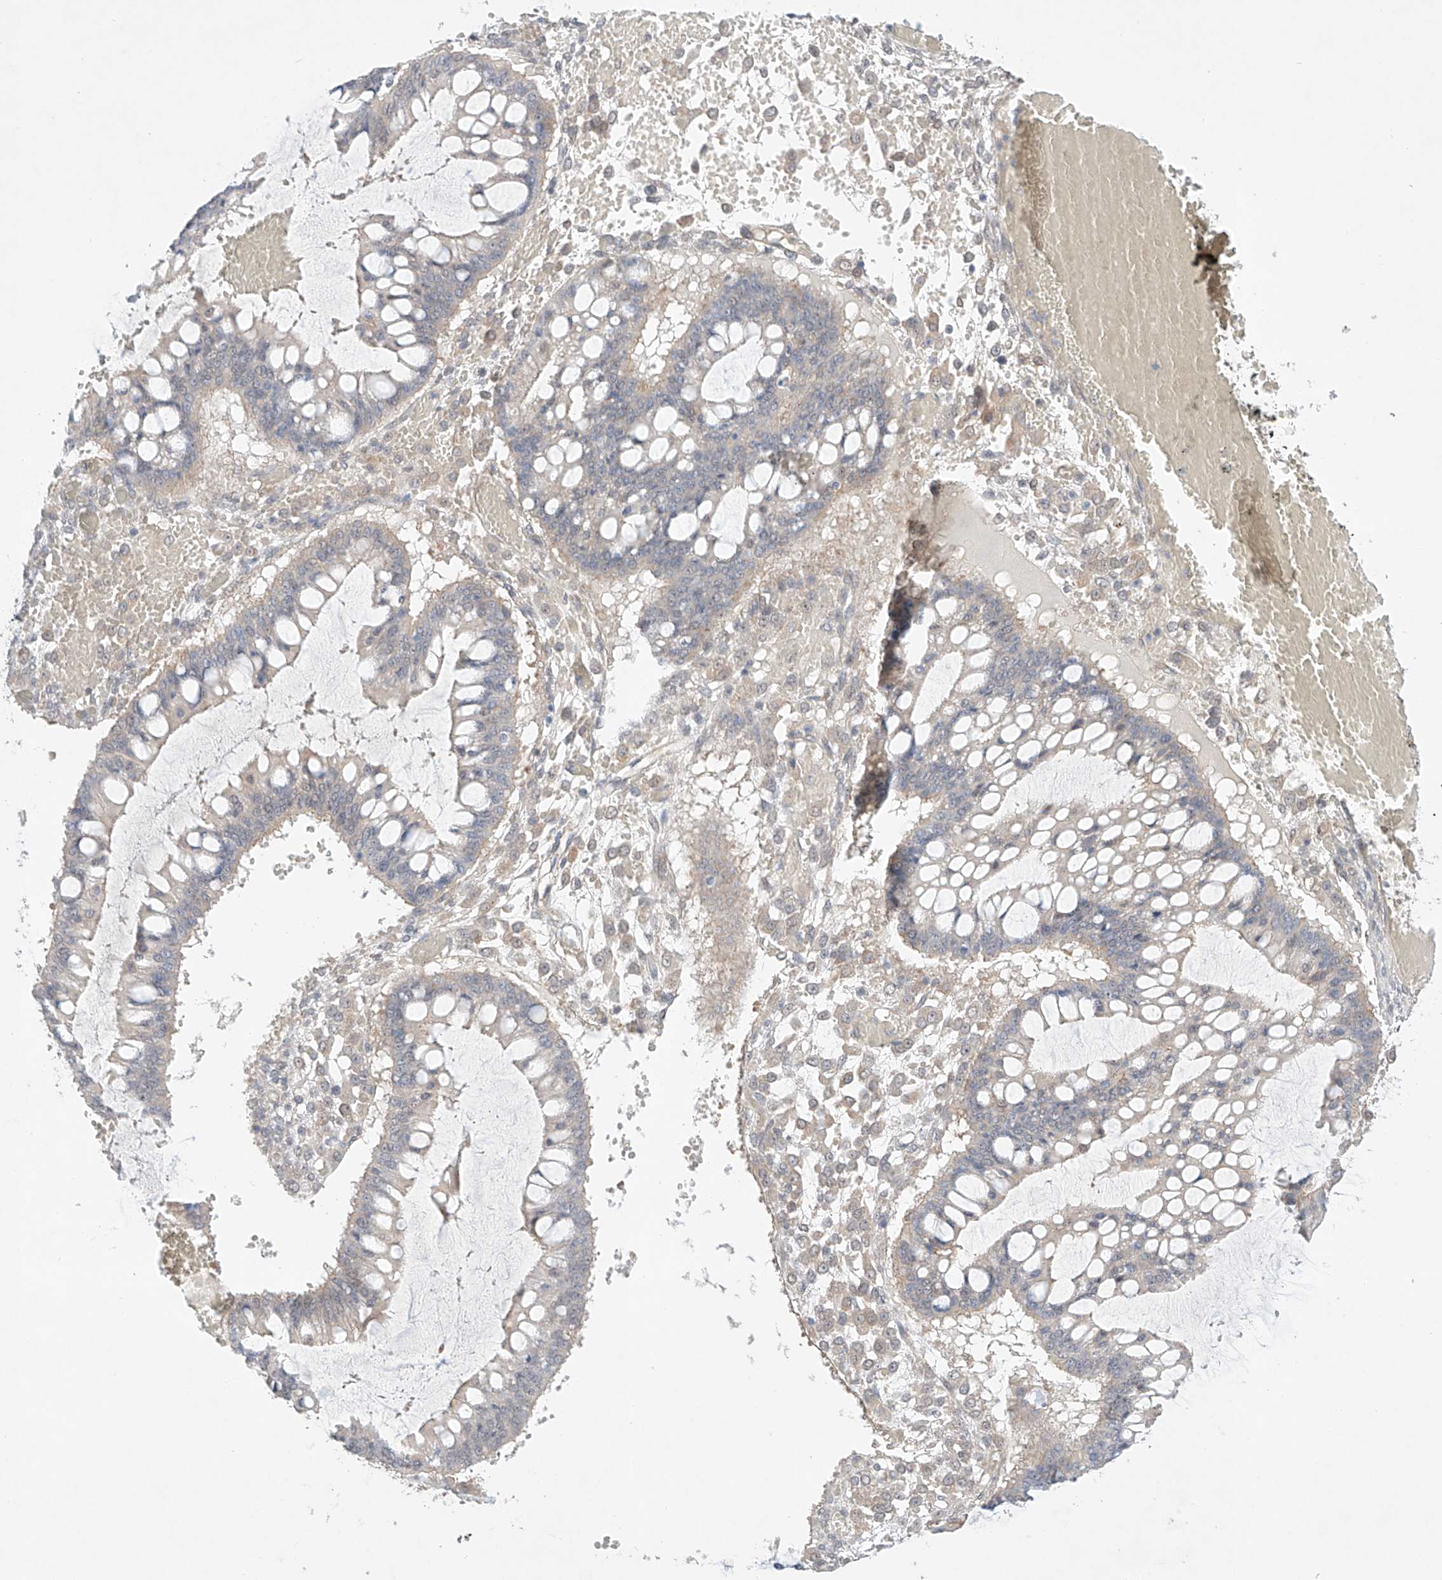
{"staining": {"intensity": "negative", "quantity": "none", "location": "none"}, "tissue": "ovarian cancer", "cell_type": "Tumor cells", "image_type": "cancer", "snomed": [{"axis": "morphology", "description": "Cystadenocarcinoma, mucinous, NOS"}, {"axis": "topography", "description": "Ovary"}], "caption": "A high-resolution photomicrograph shows immunohistochemistry staining of ovarian cancer, which reveals no significant expression in tumor cells. The staining was performed using DAB to visualize the protein expression in brown, while the nuclei were stained in blue with hematoxylin (Magnification: 20x).", "gene": "TSR2", "patient": {"sex": "female", "age": 73}}